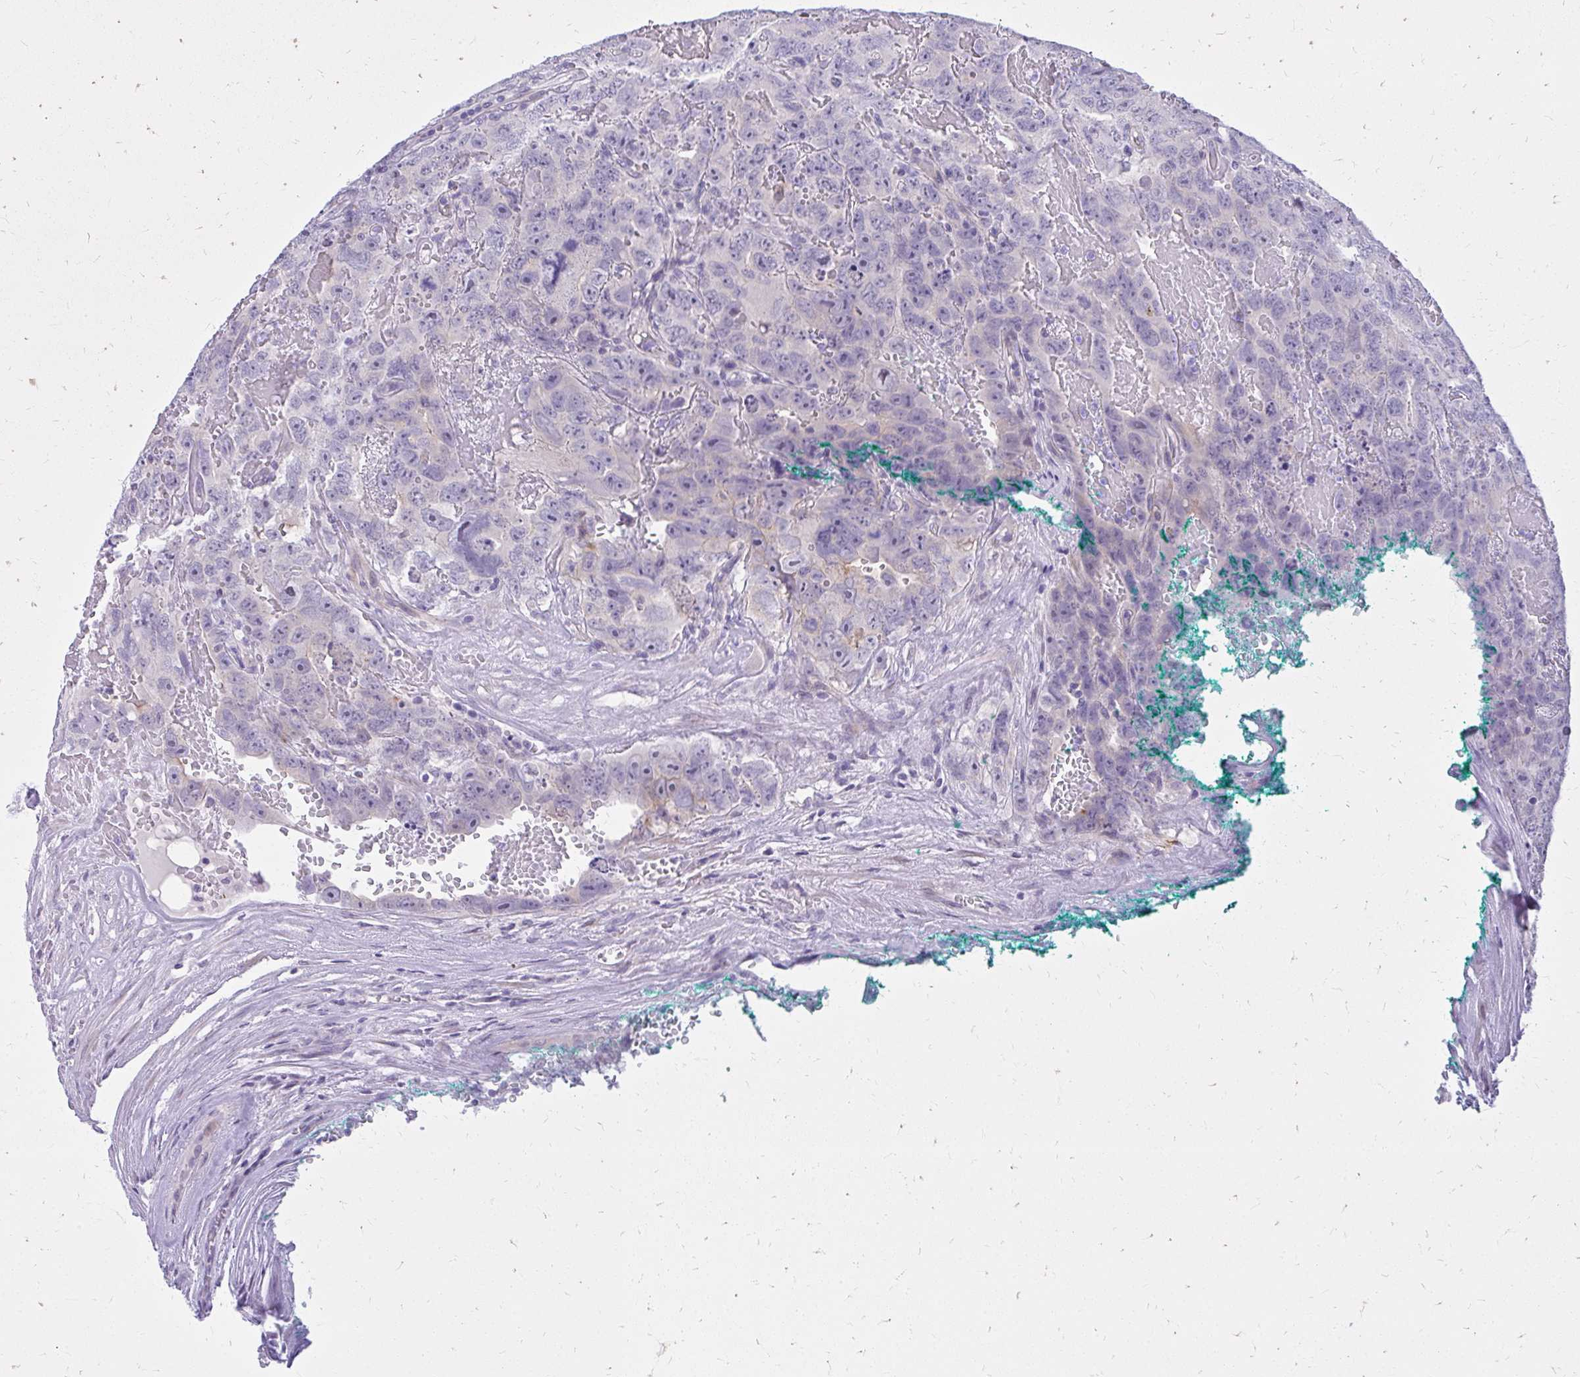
{"staining": {"intensity": "negative", "quantity": "none", "location": "none"}, "tissue": "testis cancer", "cell_type": "Tumor cells", "image_type": "cancer", "snomed": [{"axis": "morphology", "description": "Carcinoma, Embryonal, NOS"}, {"axis": "topography", "description": "Testis"}], "caption": "High power microscopy image of an immunohistochemistry (IHC) micrograph of testis embryonal carcinoma, revealing no significant expression in tumor cells.", "gene": "PRAP1", "patient": {"sex": "male", "age": 45}}